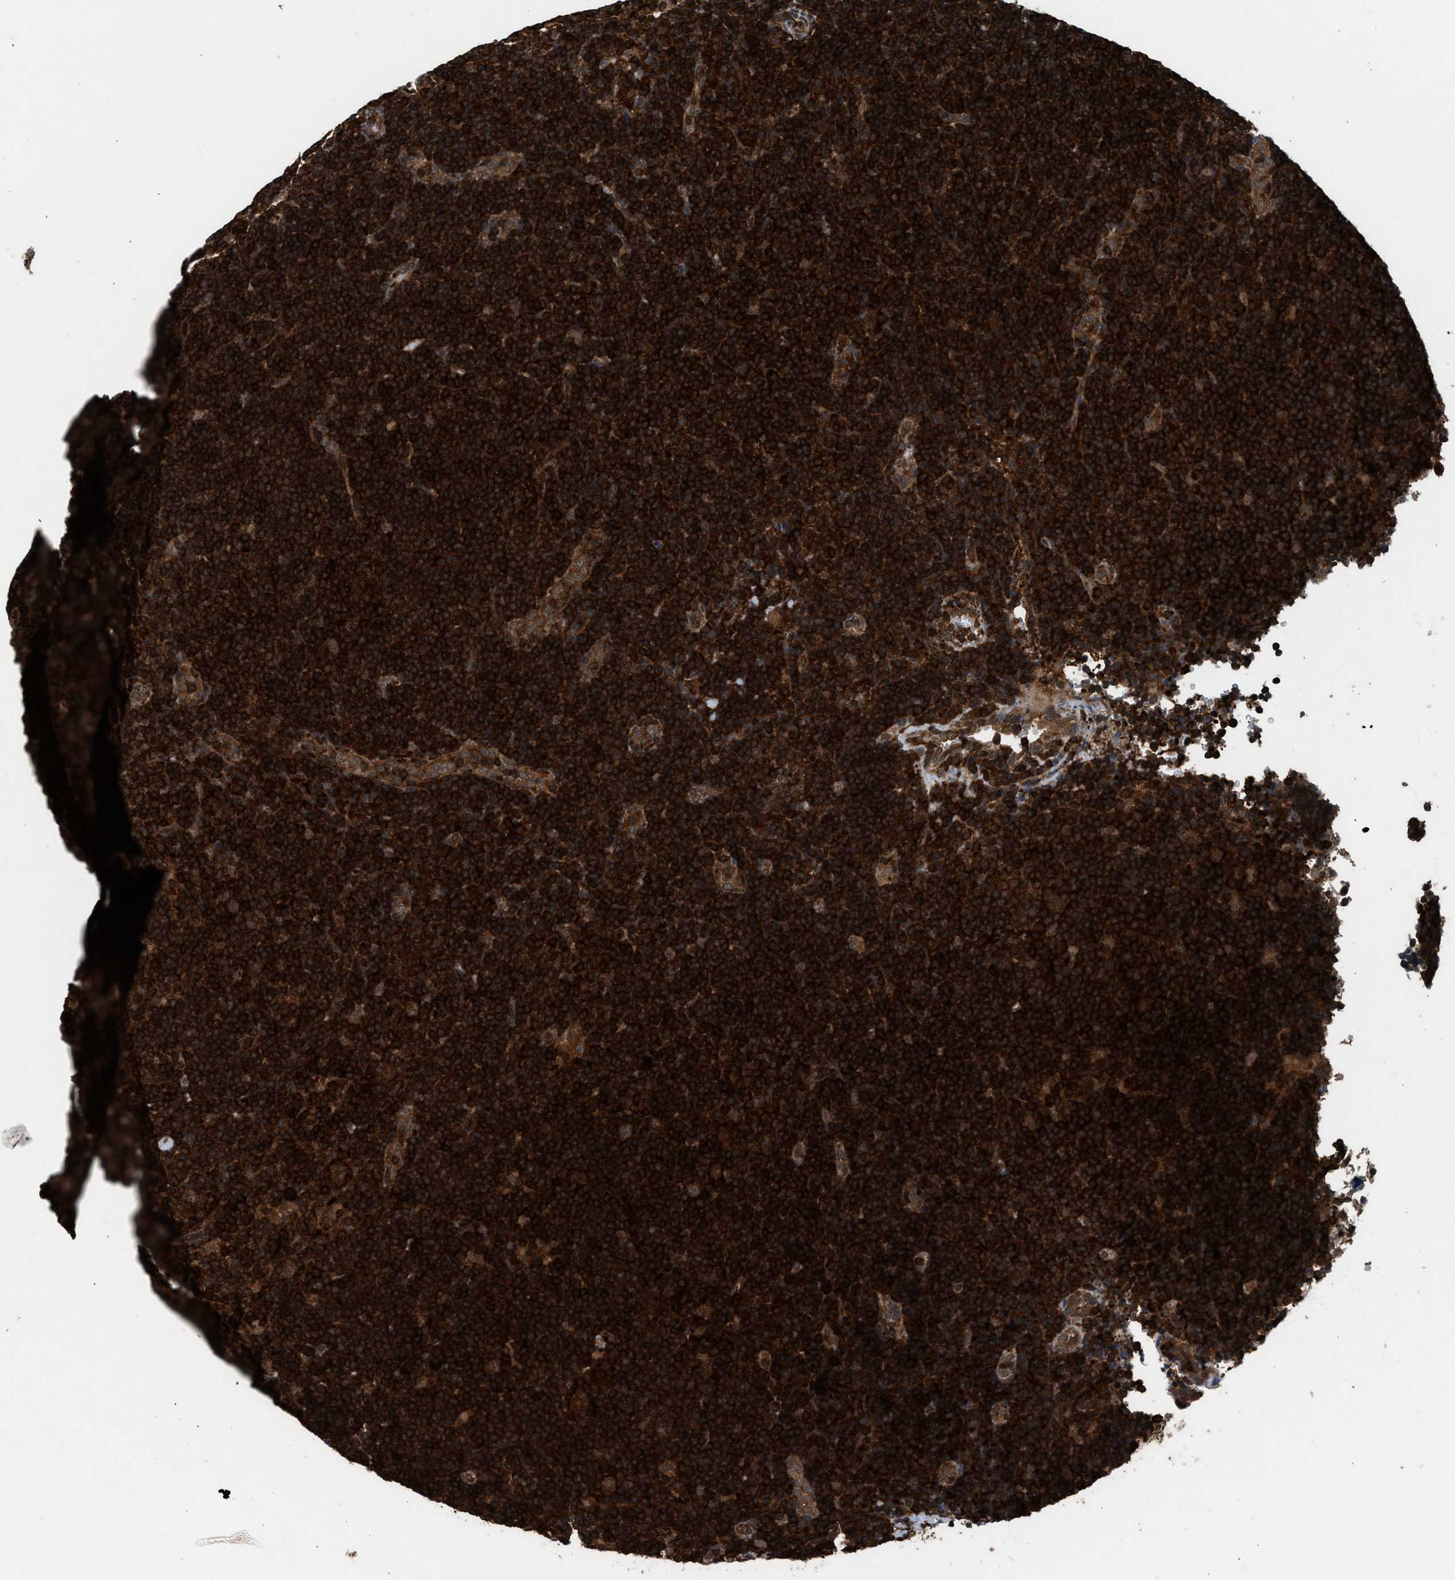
{"staining": {"intensity": "strong", "quantity": ">75%", "location": "cytoplasmic/membranous"}, "tissue": "lymphoma", "cell_type": "Tumor cells", "image_type": "cancer", "snomed": [{"axis": "morphology", "description": "Hodgkin's disease, NOS"}, {"axis": "topography", "description": "Lymph node"}], "caption": "Protein expression analysis of human lymphoma reveals strong cytoplasmic/membranous staining in about >75% of tumor cells. (Brightfield microscopy of DAB IHC at high magnification).", "gene": "OXSR1", "patient": {"sex": "female", "age": 57}}